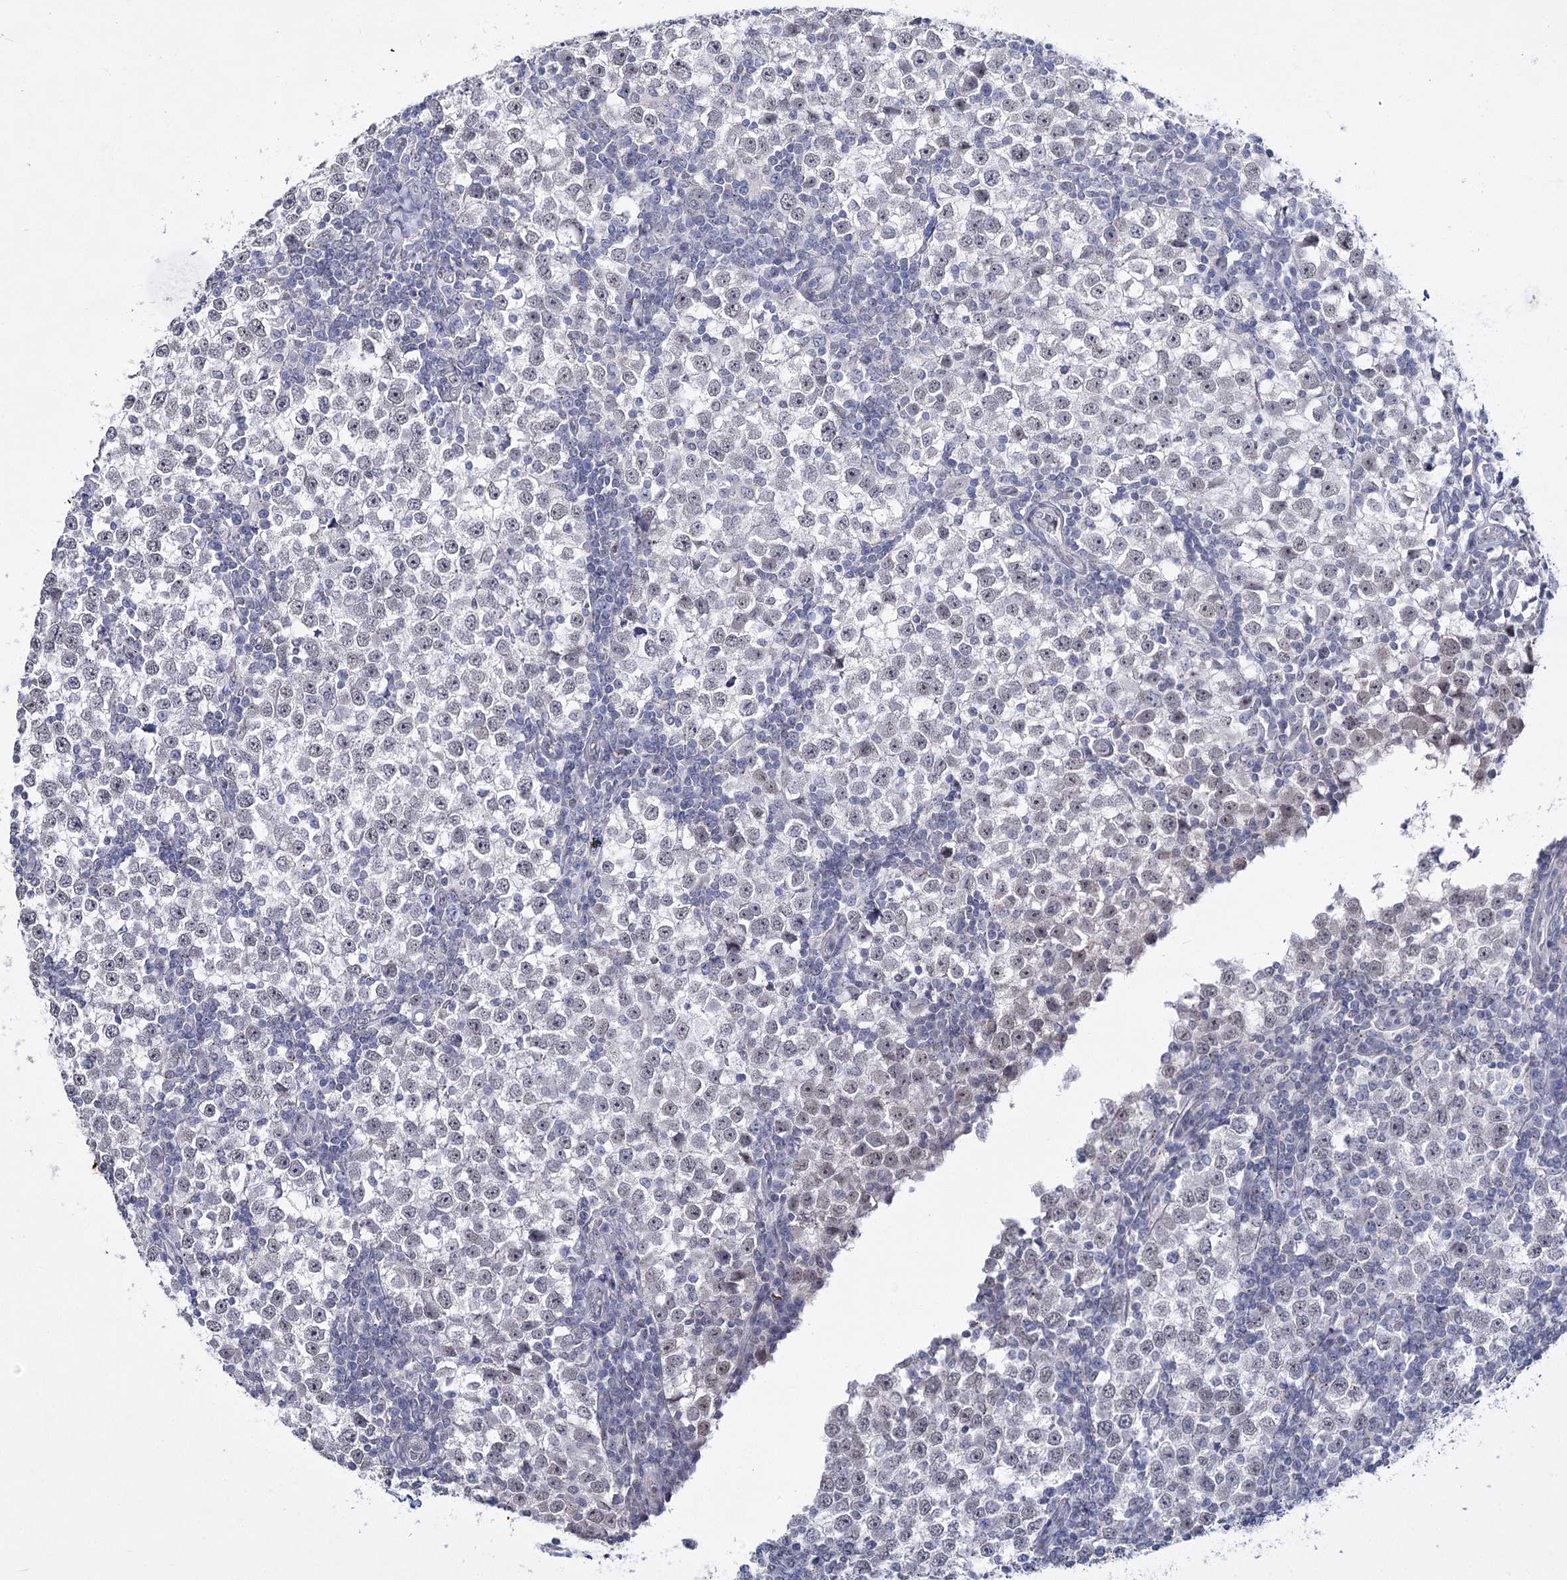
{"staining": {"intensity": "negative", "quantity": "none", "location": "none"}, "tissue": "testis cancer", "cell_type": "Tumor cells", "image_type": "cancer", "snomed": [{"axis": "morphology", "description": "Seminoma, NOS"}, {"axis": "topography", "description": "Testis"}], "caption": "The photomicrograph demonstrates no staining of tumor cells in testis seminoma. The staining was performed using DAB (3,3'-diaminobenzidine) to visualize the protein expression in brown, while the nuclei were stained in blue with hematoxylin (Magnification: 20x).", "gene": "ATP10B", "patient": {"sex": "male", "age": 65}}